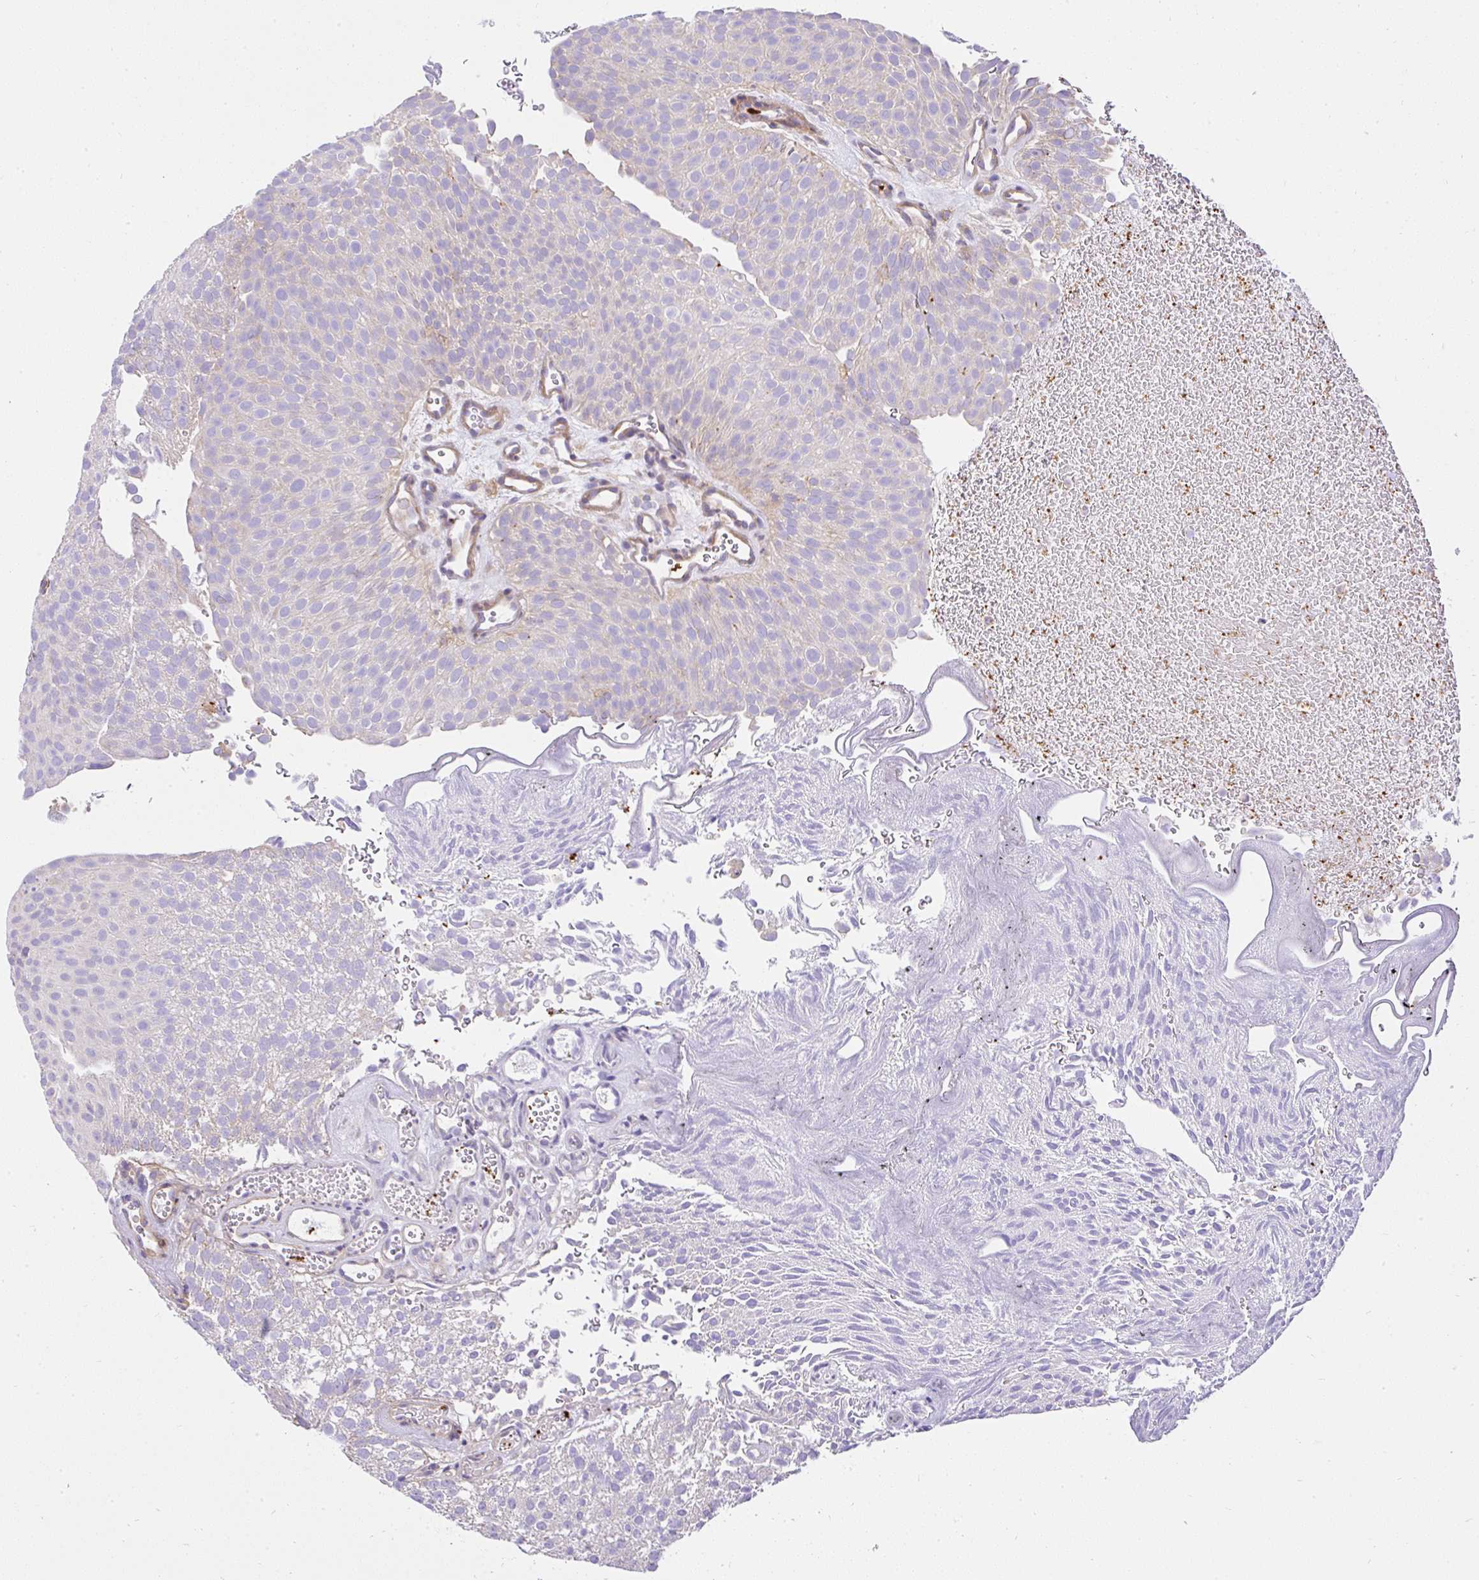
{"staining": {"intensity": "negative", "quantity": "none", "location": "none"}, "tissue": "urothelial cancer", "cell_type": "Tumor cells", "image_type": "cancer", "snomed": [{"axis": "morphology", "description": "Urothelial carcinoma, Low grade"}, {"axis": "topography", "description": "Urinary bladder"}], "caption": "The image demonstrates no staining of tumor cells in urothelial carcinoma (low-grade).", "gene": "CCDC142", "patient": {"sex": "male", "age": 78}}